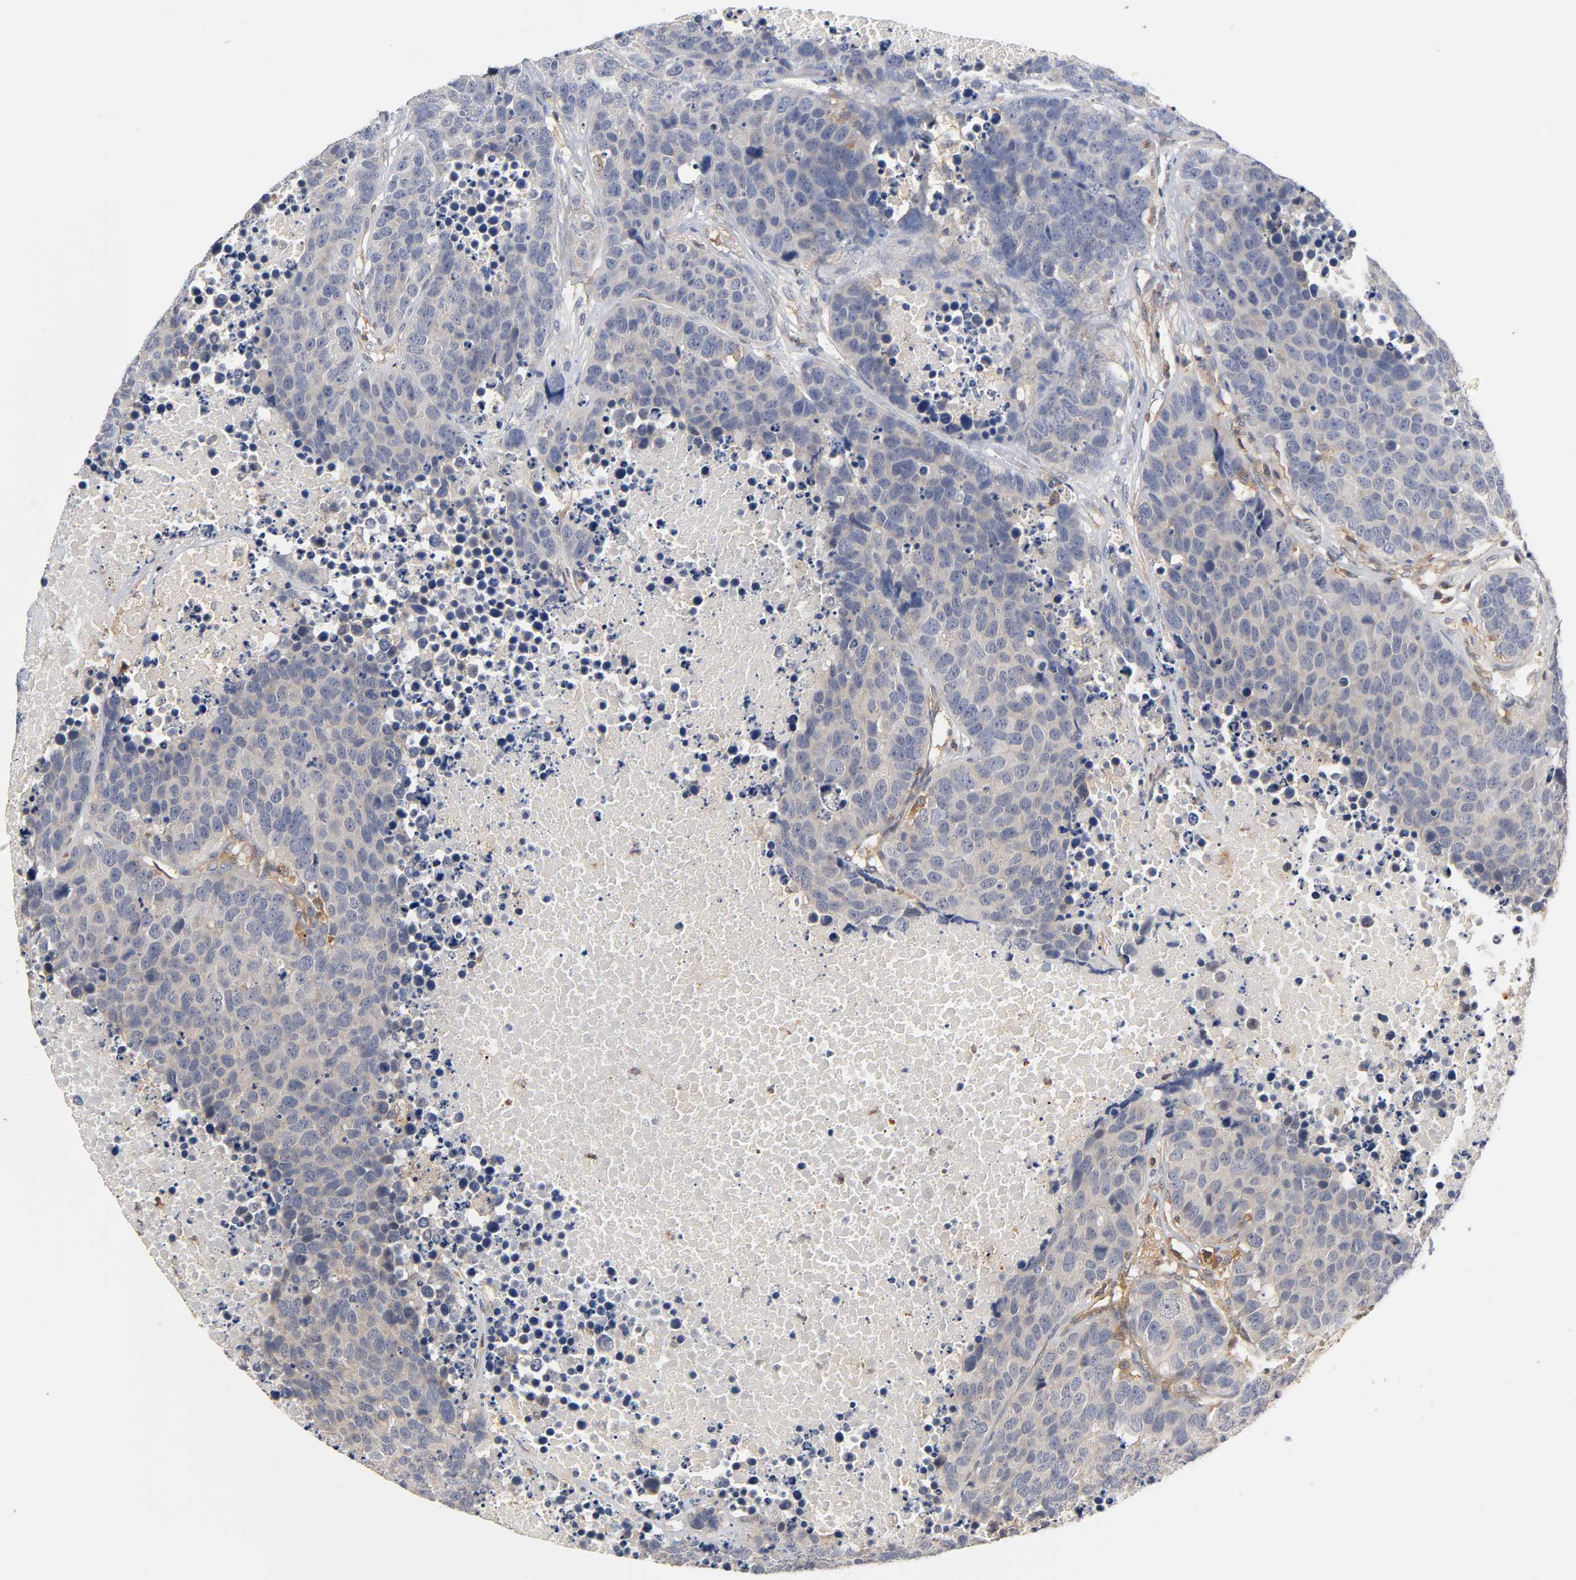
{"staining": {"intensity": "weak", "quantity": "25%-75%", "location": "cytoplasmic/membranous"}, "tissue": "carcinoid", "cell_type": "Tumor cells", "image_type": "cancer", "snomed": [{"axis": "morphology", "description": "Carcinoid, malignant, NOS"}, {"axis": "topography", "description": "Lung"}], "caption": "IHC photomicrograph of human carcinoid stained for a protein (brown), which reveals low levels of weak cytoplasmic/membranous expression in approximately 25%-75% of tumor cells.", "gene": "ACTR2", "patient": {"sex": "male", "age": 60}}